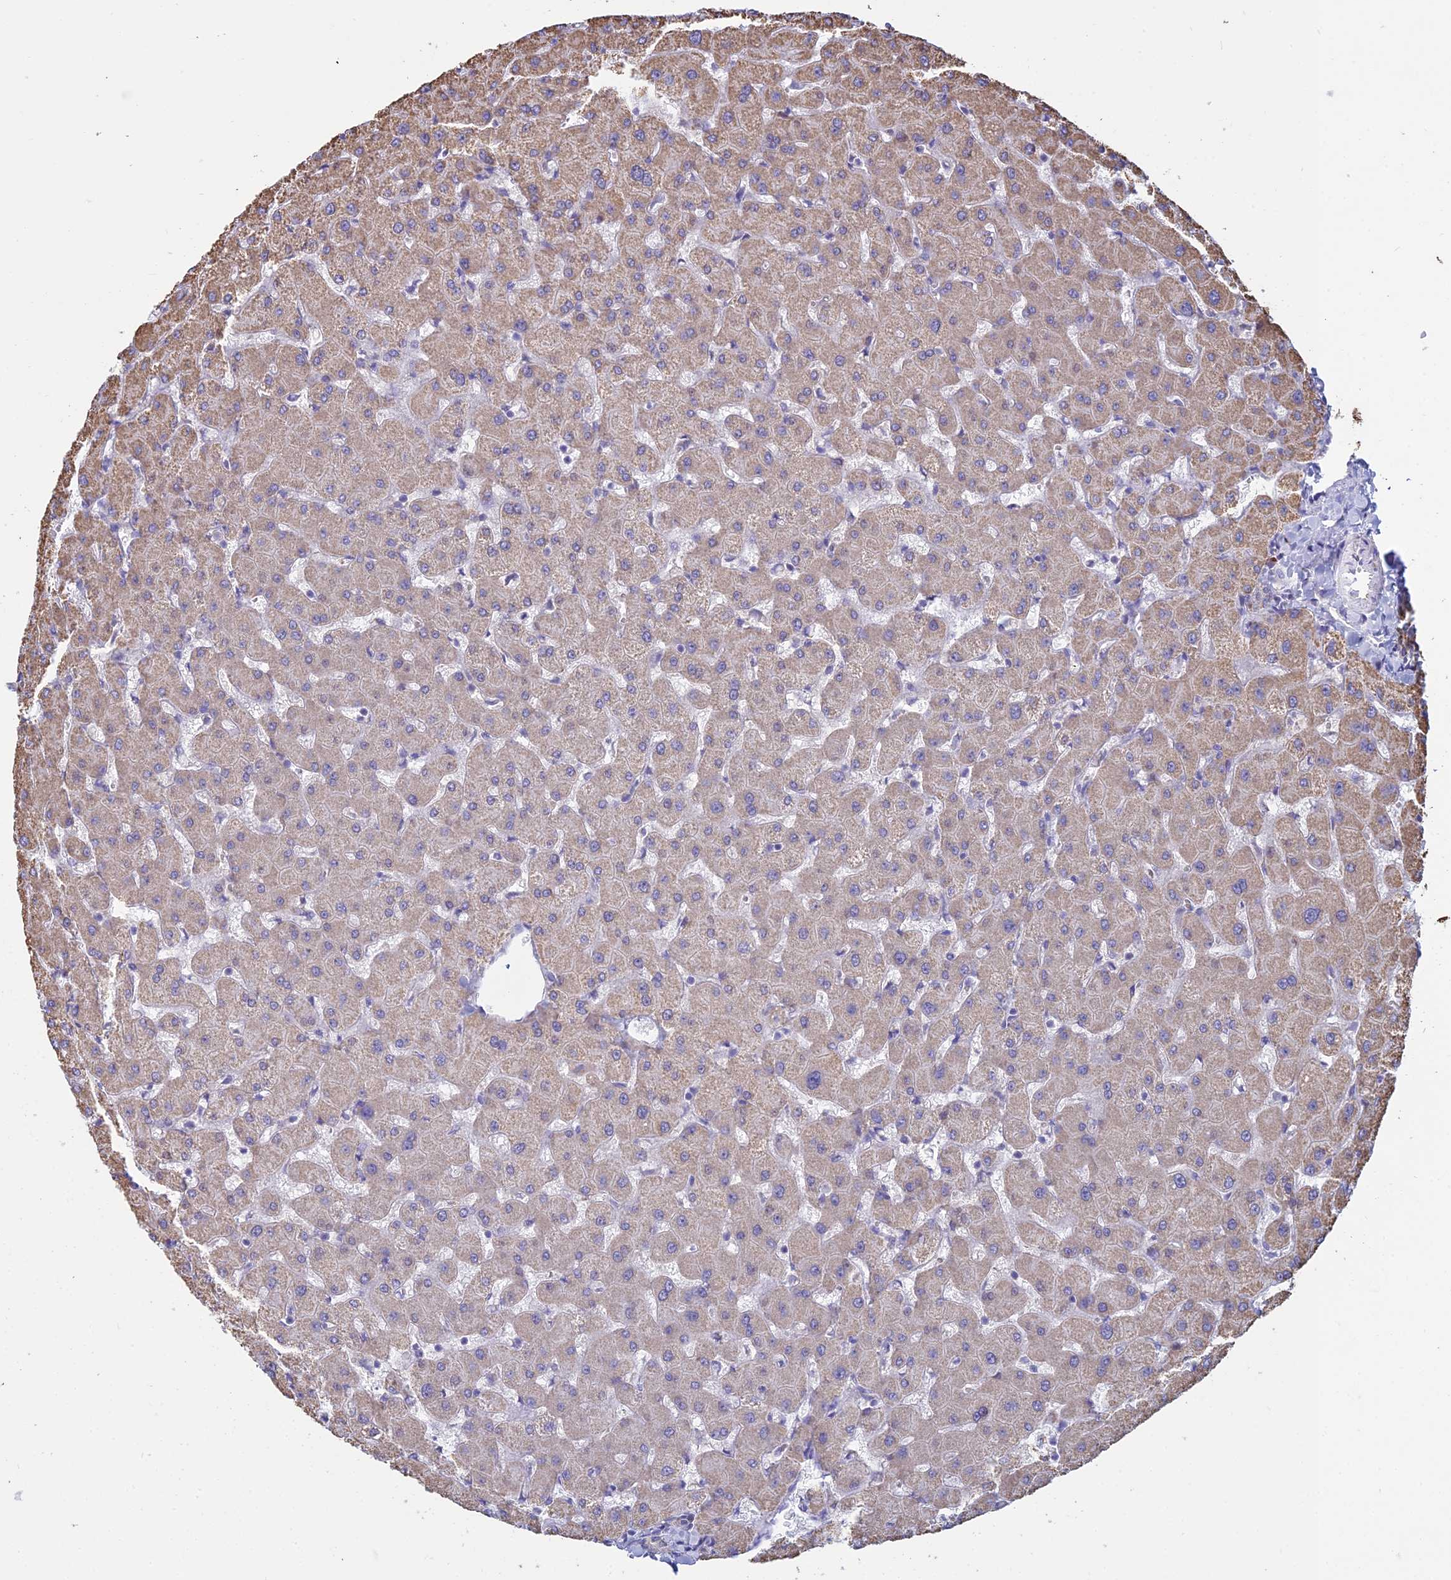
{"staining": {"intensity": "weak", "quantity": ">75%", "location": "cytoplasmic/membranous"}, "tissue": "liver", "cell_type": "Cholangiocytes", "image_type": "normal", "snomed": [{"axis": "morphology", "description": "Normal tissue, NOS"}, {"axis": "topography", "description": "Liver"}], "caption": "Protein expression by immunohistochemistry displays weak cytoplasmic/membranous expression in about >75% of cholangiocytes in benign liver.", "gene": "OR2W3", "patient": {"sex": "female", "age": 63}}